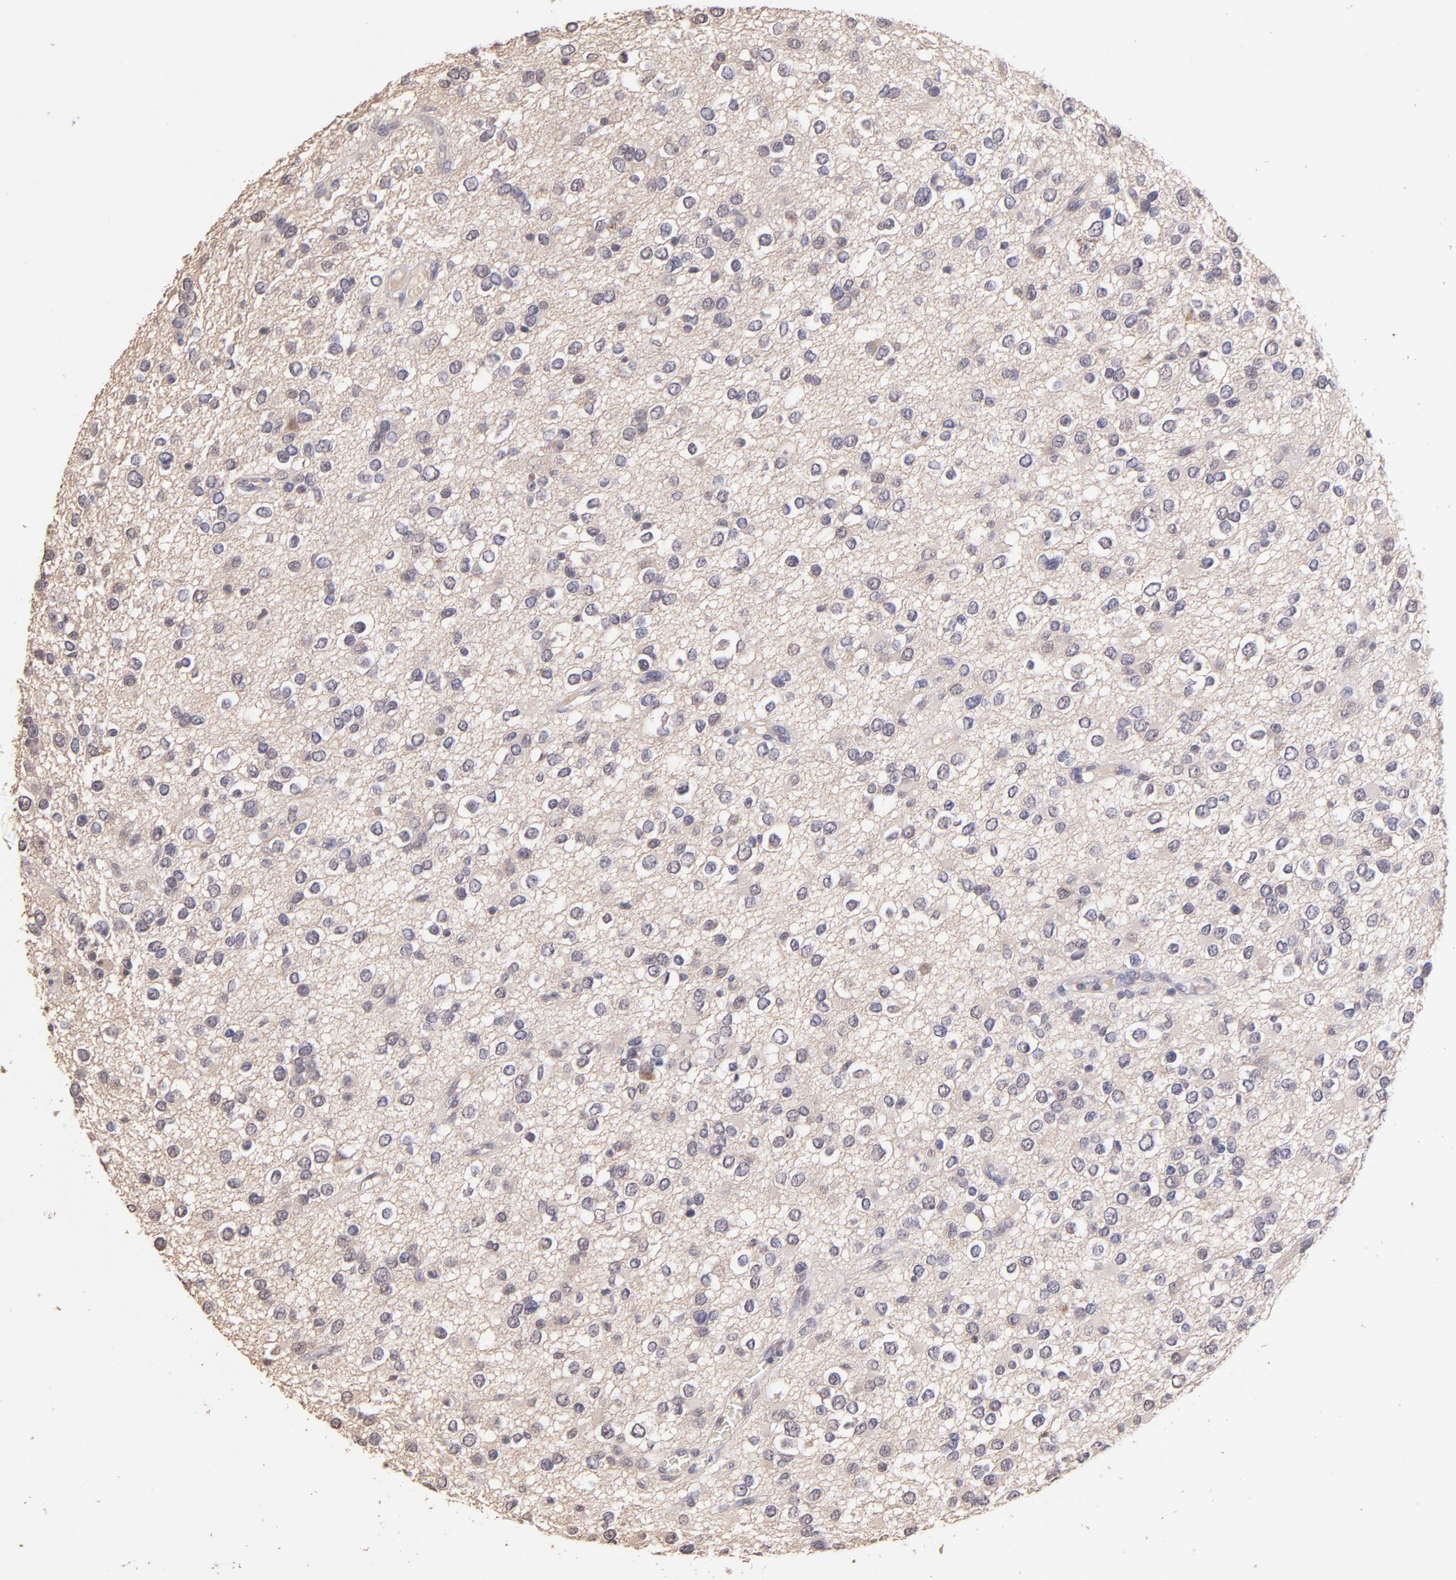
{"staining": {"intensity": "negative", "quantity": "none", "location": "none"}, "tissue": "glioma", "cell_type": "Tumor cells", "image_type": "cancer", "snomed": [{"axis": "morphology", "description": "Glioma, malignant, Low grade"}, {"axis": "topography", "description": "Brain"}], "caption": "High magnification brightfield microscopy of malignant glioma (low-grade) stained with DAB (brown) and counterstained with hematoxylin (blue): tumor cells show no significant expression.", "gene": "RNASEL", "patient": {"sex": "male", "age": 42}}